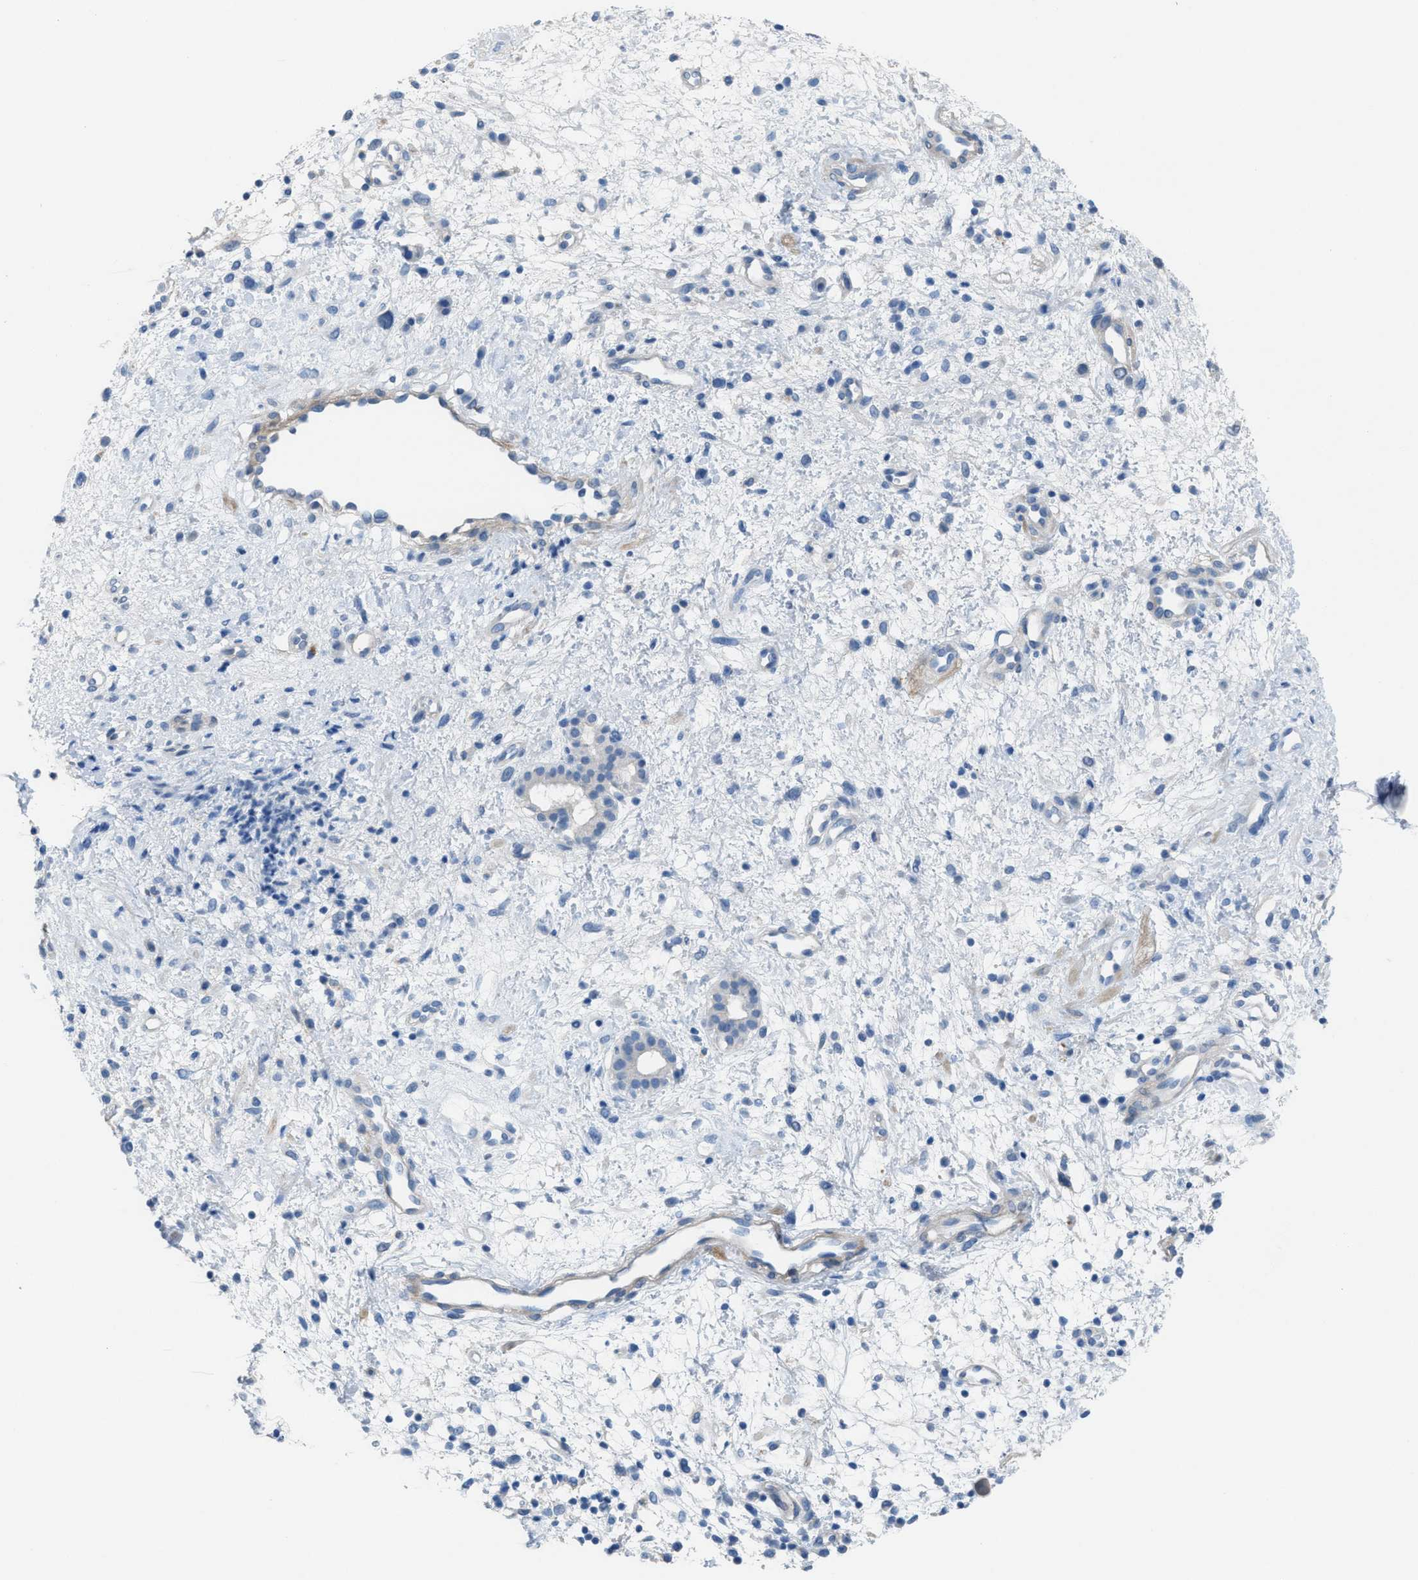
{"staining": {"intensity": "moderate", "quantity": "<25%", "location": "cytoplasmic/membranous"}, "tissue": "nasopharynx", "cell_type": "Respiratory epithelial cells", "image_type": "normal", "snomed": [{"axis": "morphology", "description": "Normal tissue, NOS"}, {"axis": "topography", "description": "Nasopharynx"}], "caption": "This is a photomicrograph of IHC staining of benign nasopharynx, which shows moderate positivity in the cytoplasmic/membranous of respiratory epithelial cells.", "gene": "ASPA", "patient": {"sex": "male", "age": 22}}